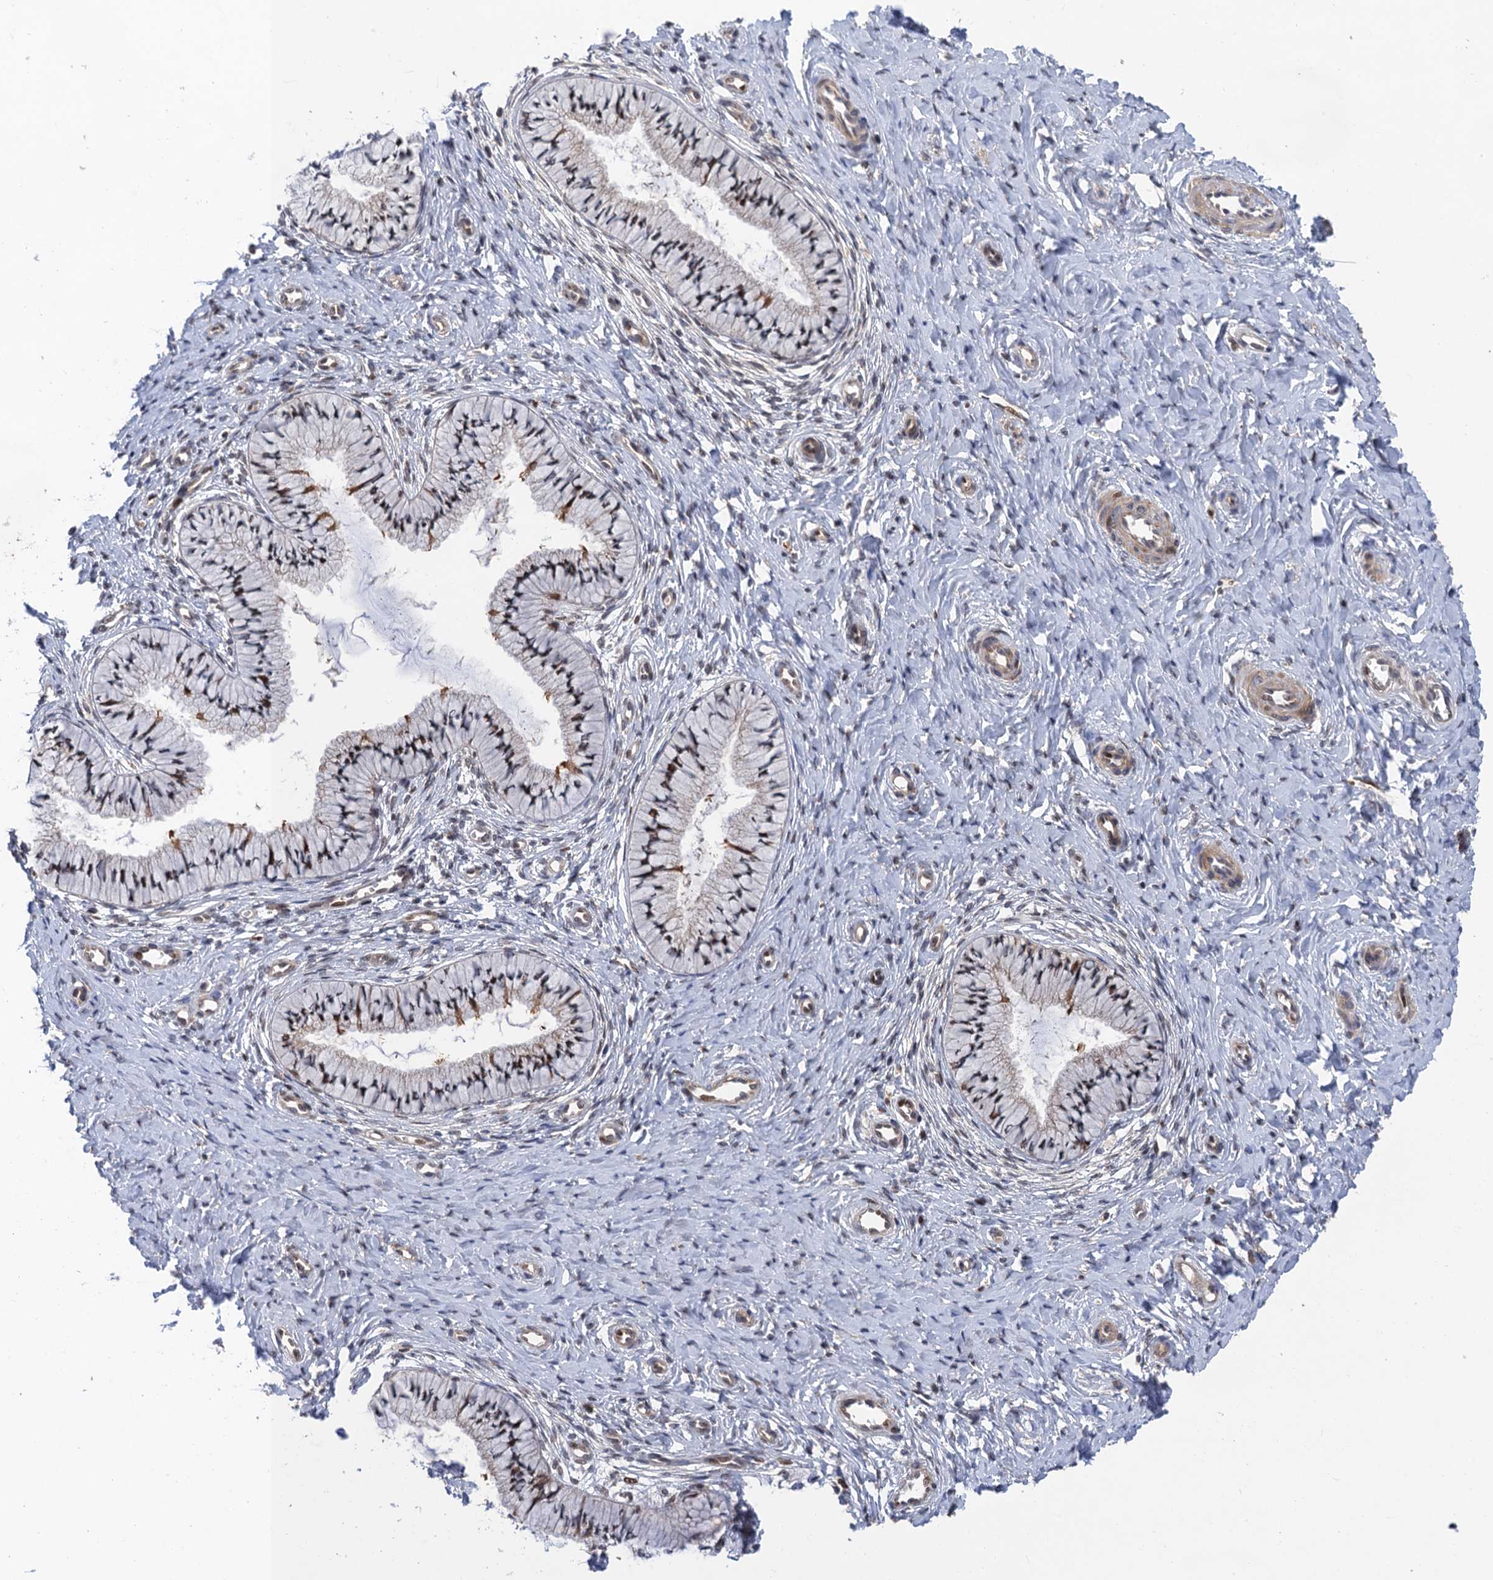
{"staining": {"intensity": "moderate", "quantity": "25%-75%", "location": "cytoplasmic/membranous,nuclear"}, "tissue": "cervix", "cell_type": "Glandular cells", "image_type": "normal", "snomed": [{"axis": "morphology", "description": "Normal tissue, NOS"}, {"axis": "topography", "description": "Cervix"}], "caption": "Brown immunohistochemical staining in normal cervix demonstrates moderate cytoplasmic/membranous,nuclear staining in approximately 25%-75% of glandular cells.", "gene": "NEK8", "patient": {"sex": "female", "age": 36}}